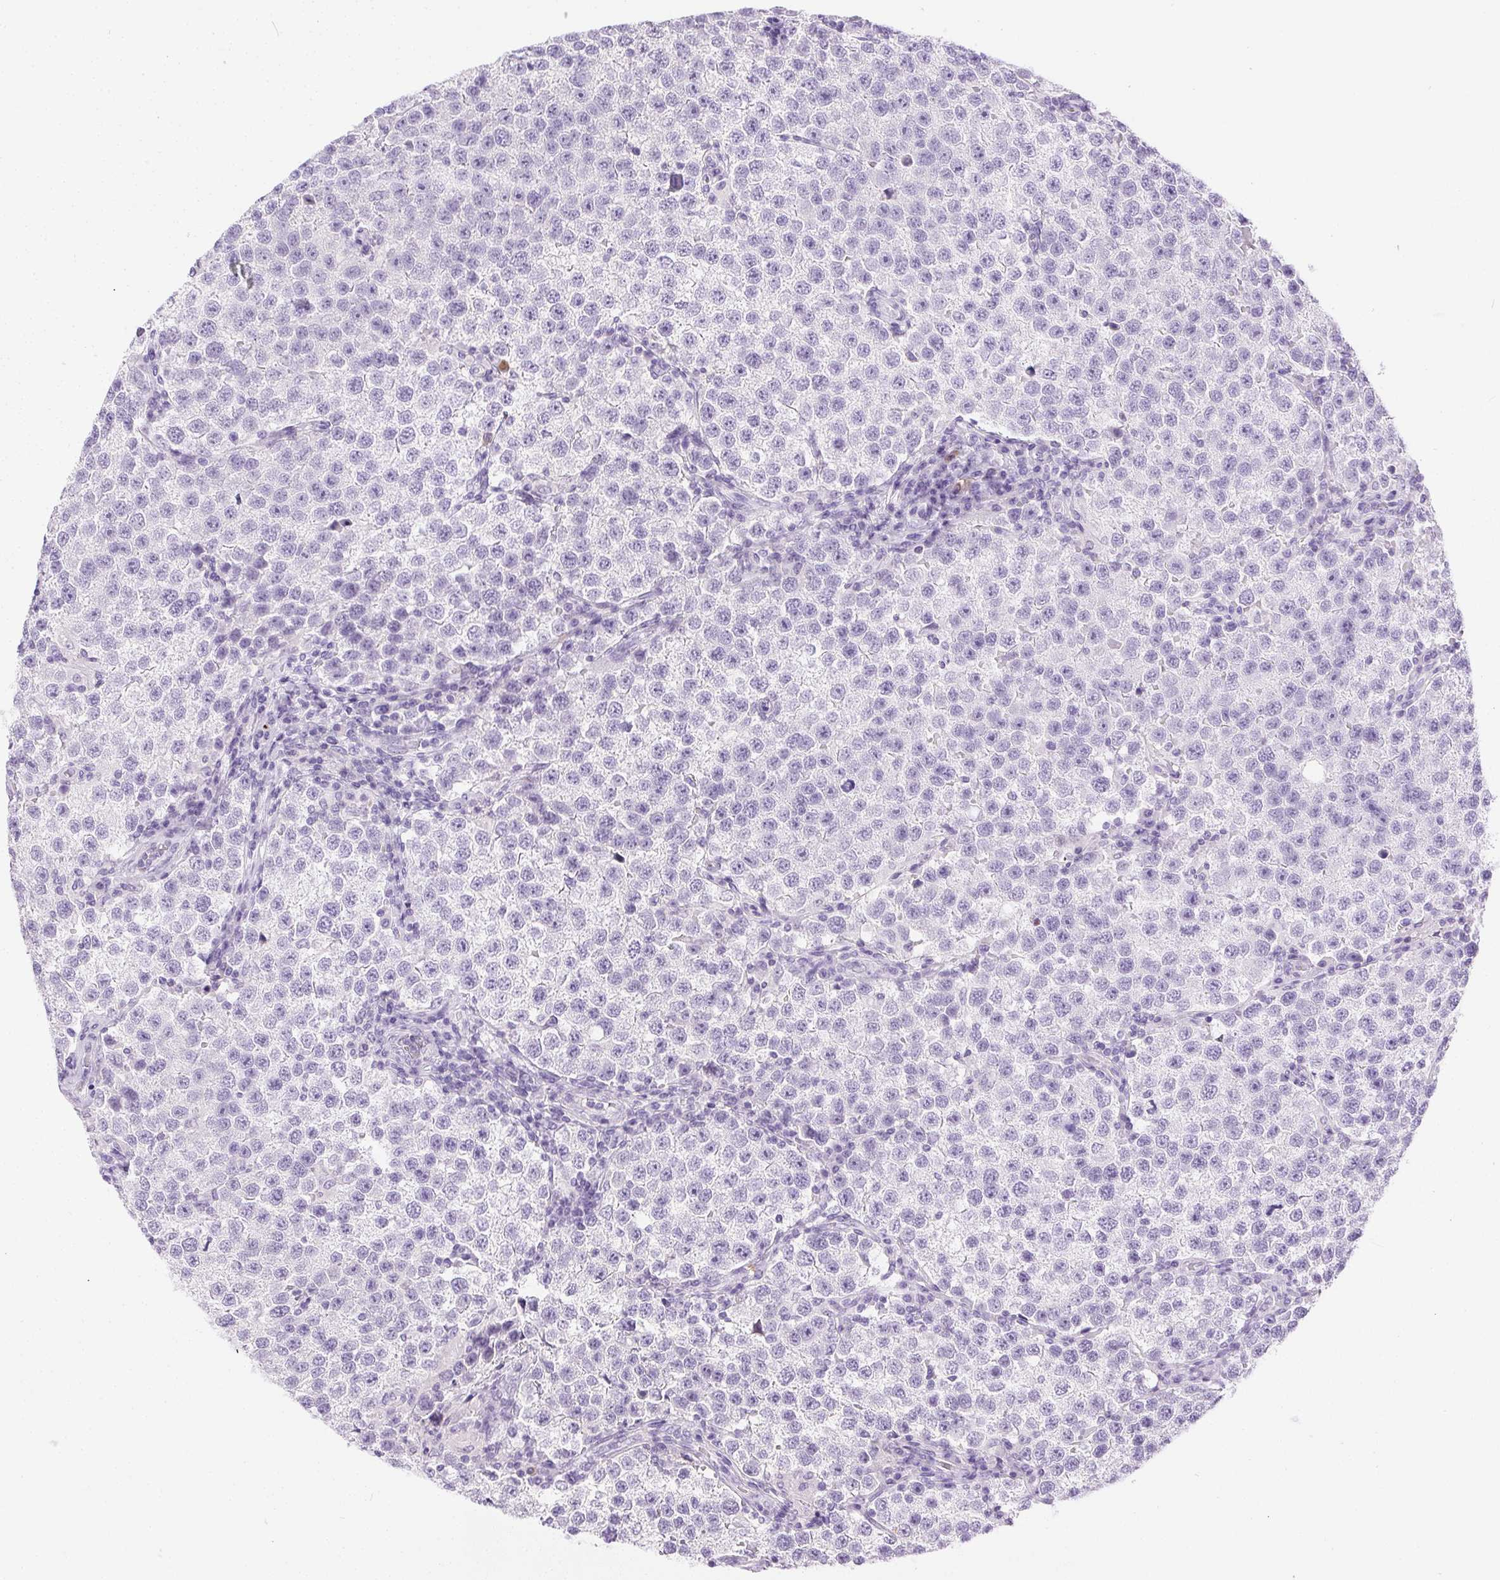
{"staining": {"intensity": "negative", "quantity": "none", "location": "none"}, "tissue": "testis cancer", "cell_type": "Tumor cells", "image_type": "cancer", "snomed": [{"axis": "morphology", "description": "Seminoma, NOS"}, {"axis": "topography", "description": "Testis"}], "caption": "Testis cancer stained for a protein using immunohistochemistry (IHC) exhibits no staining tumor cells.", "gene": "C20orf85", "patient": {"sex": "male", "age": 37}}